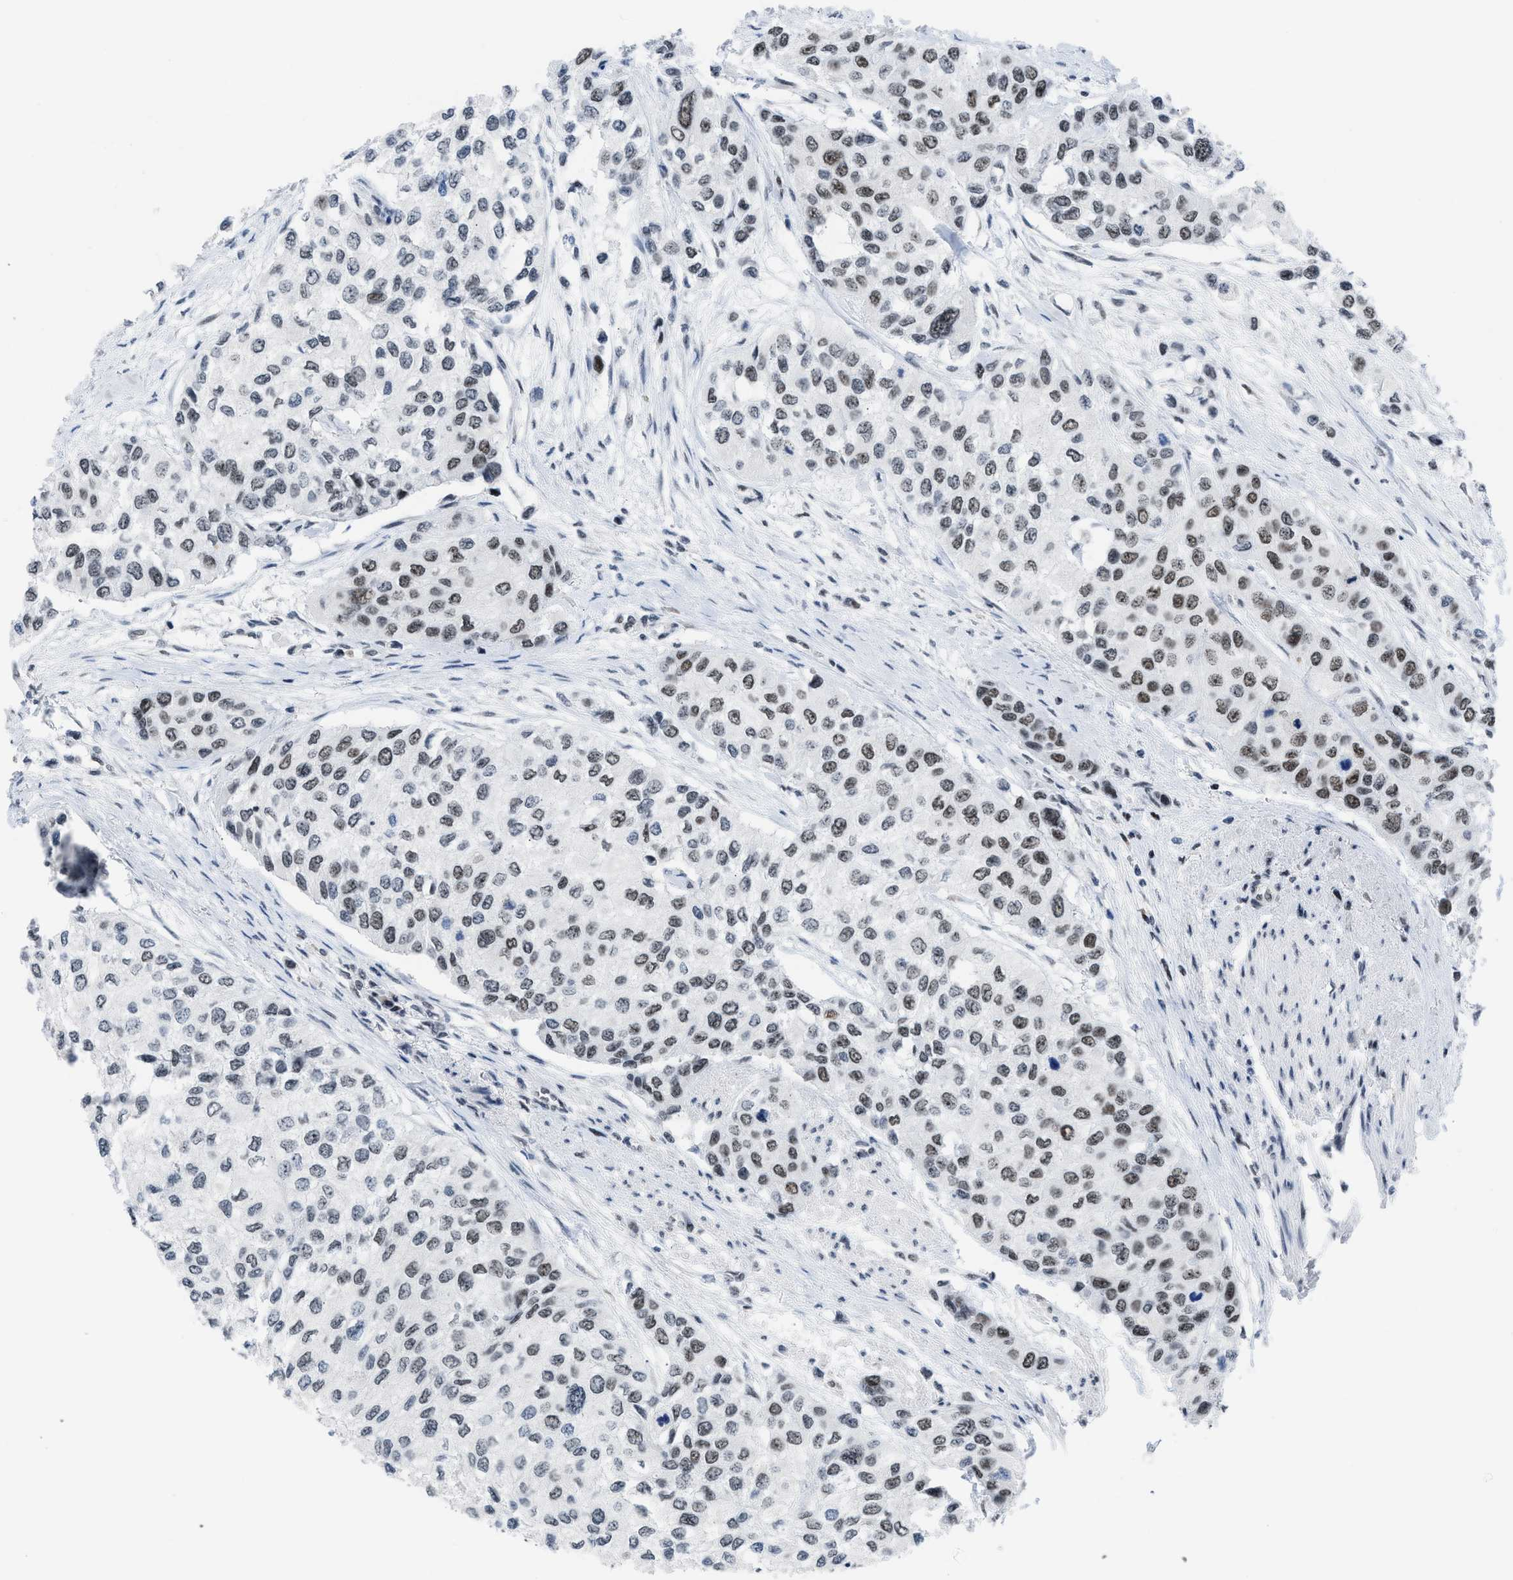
{"staining": {"intensity": "weak", "quantity": ">75%", "location": "nuclear"}, "tissue": "urothelial cancer", "cell_type": "Tumor cells", "image_type": "cancer", "snomed": [{"axis": "morphology", "description": "Urothelial carcinoma, High grade"}, {"axis": "topography", "description": "Urinary bladder"}], "caption": "High-grade urothelial carcinoma stained with a protein marker exhibits weak staining in tumor cells.", "gene": "TERF2IP", "patient": {"sex": "female", "age": 56}}